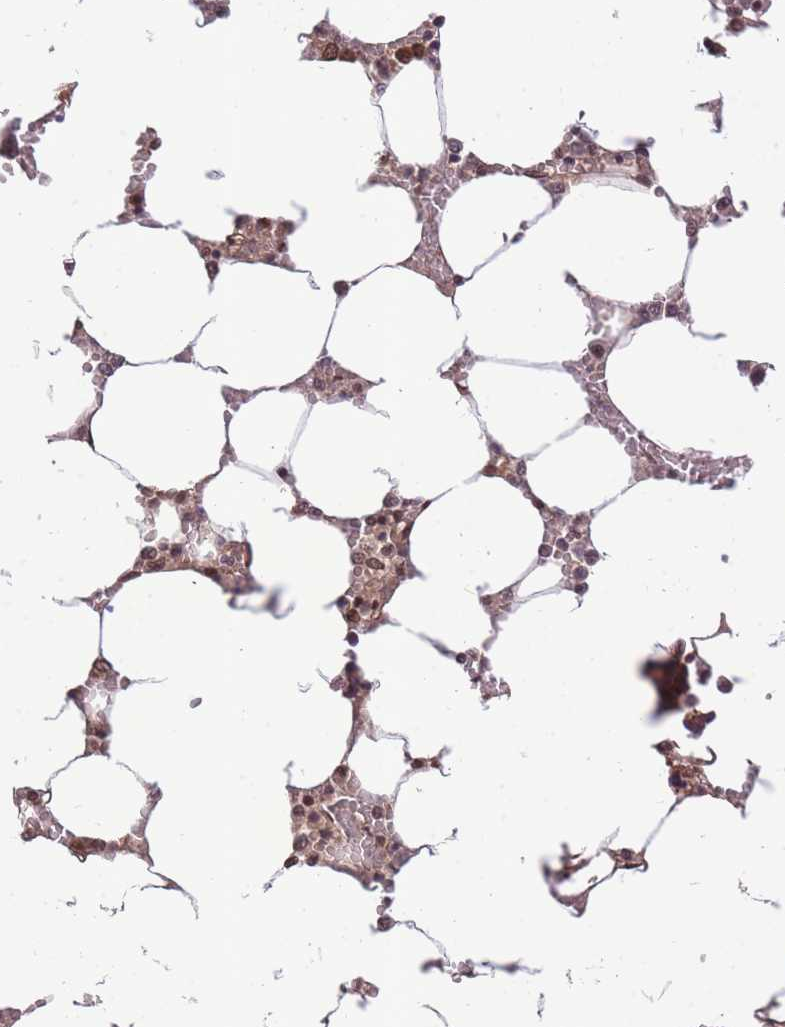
{"staining": {"intensity": "moderate", "quantity": "<25%", "location": "cytoplasmic/membranous,nuclear"}, "tissue": "bone marrow", "cell_type": "Hematopoietic cells", "image_type": "normal", "snomed": [{"axis": "morphology", "description": "Normal tissue, NOS"}, {"axis": "topography", "description": "Bone marrow"}], "caption": "DAB (3,3'-diaminobenzidine) immunohistochemical staining of normal human bone marrow shows moderate cytoplasmic/membranous,nuclear protein staining in approximately <25% of hematopoietic cells.", "gene": "CDIP1", "patient": {"sex": "male", "age": 64}}